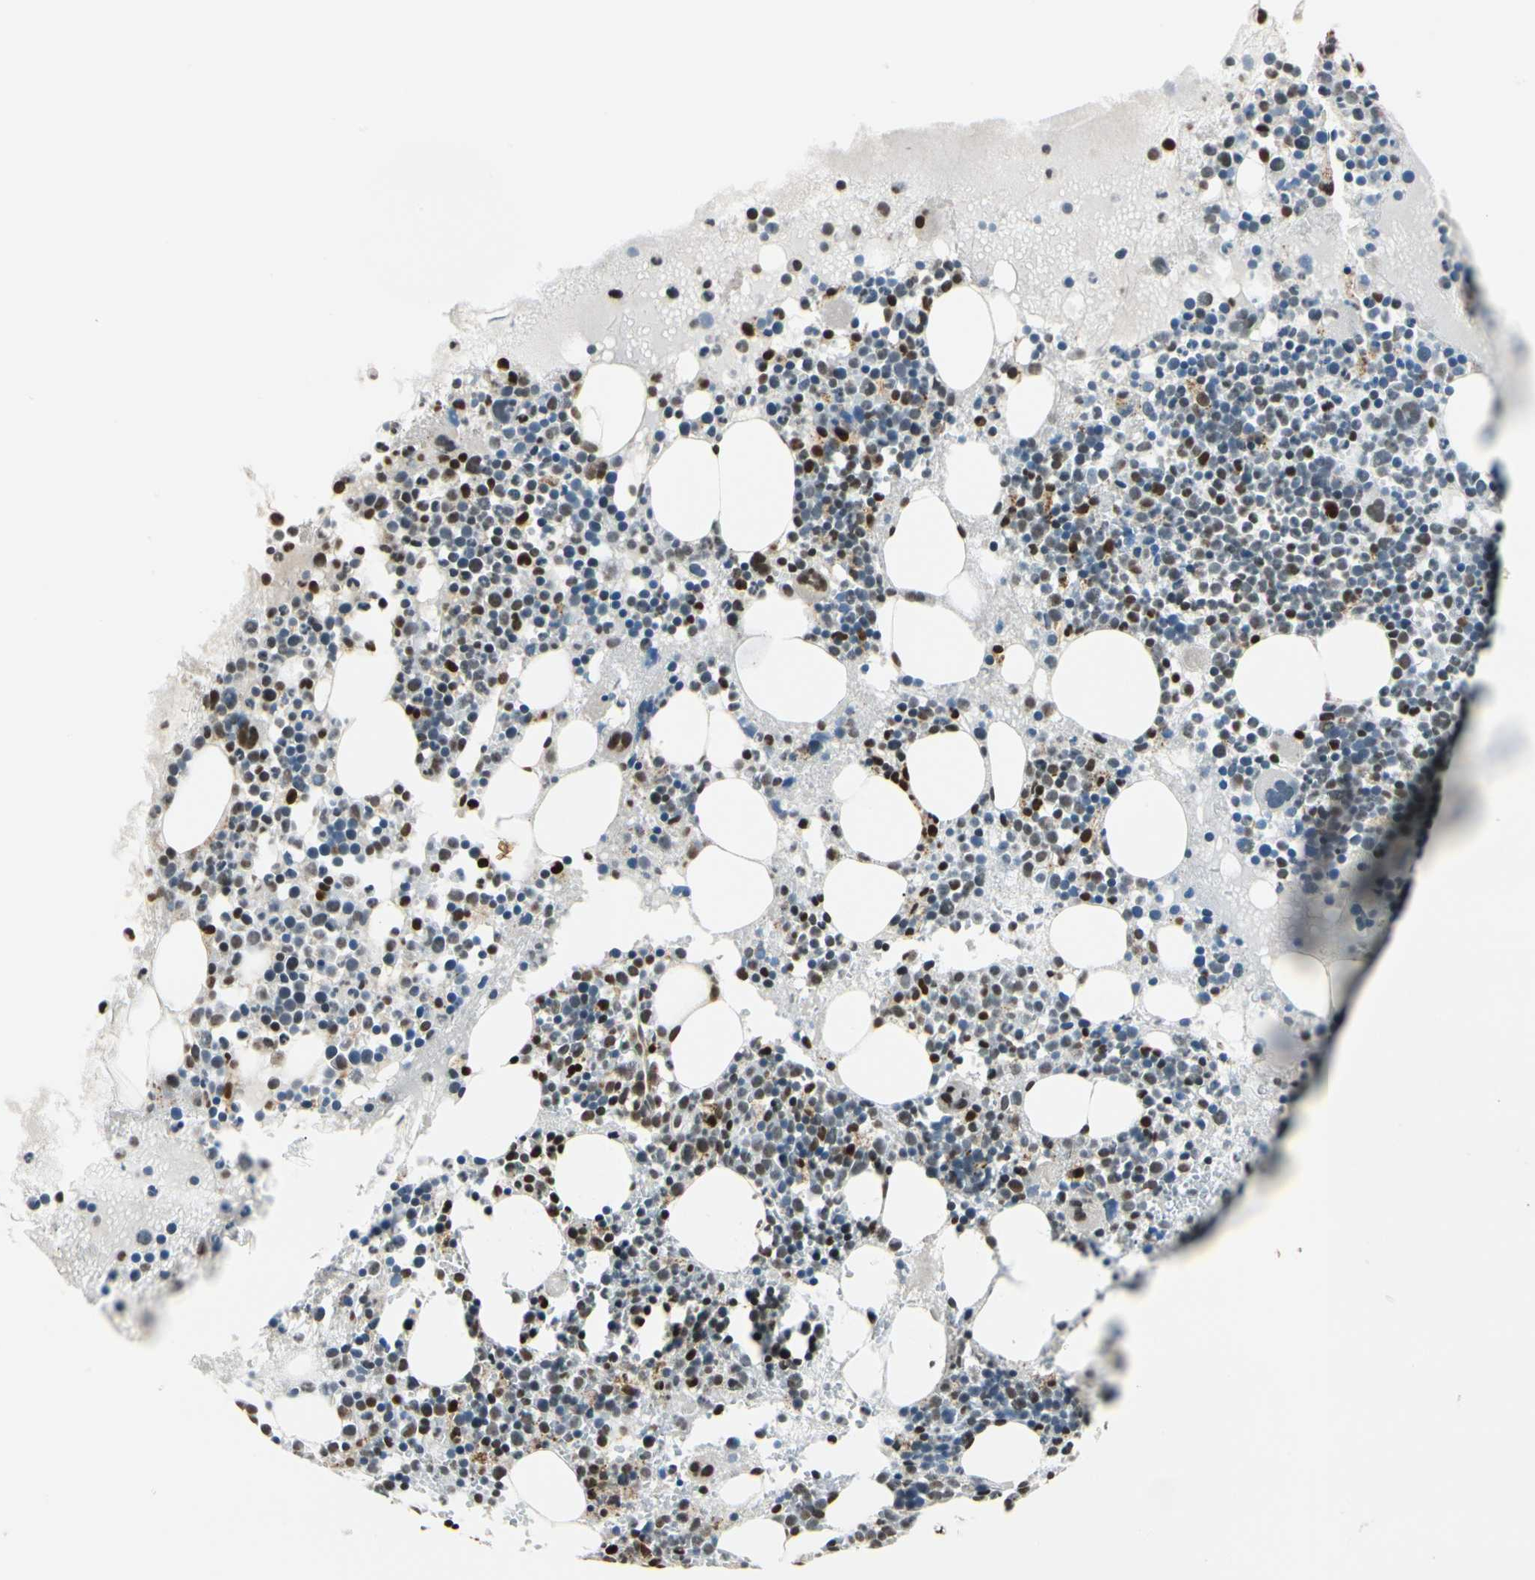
{"staining": {"intensity": "strong", "quantity": "25%-75%", "location": "nuclear"}, "tissue": "bone marrow", "cell_type": "Hematopoietic cells", "image_type": "normal", "snomed": [{"axis": "morphology", "description": "Normal tissue, NOS"}, {"axis": "topography", "description": "Bone marrow"}], "caption": "Protein staining shows strong nuclear staining in about 25%-75% of hematopoietic cells in normal bone marrow. (DAB (3,3'-diaminobenzidine) IHC with brightfield microscopy, high magnification).", "gene": "FANCG", "patient": {"sex": "male", "age": 15}}